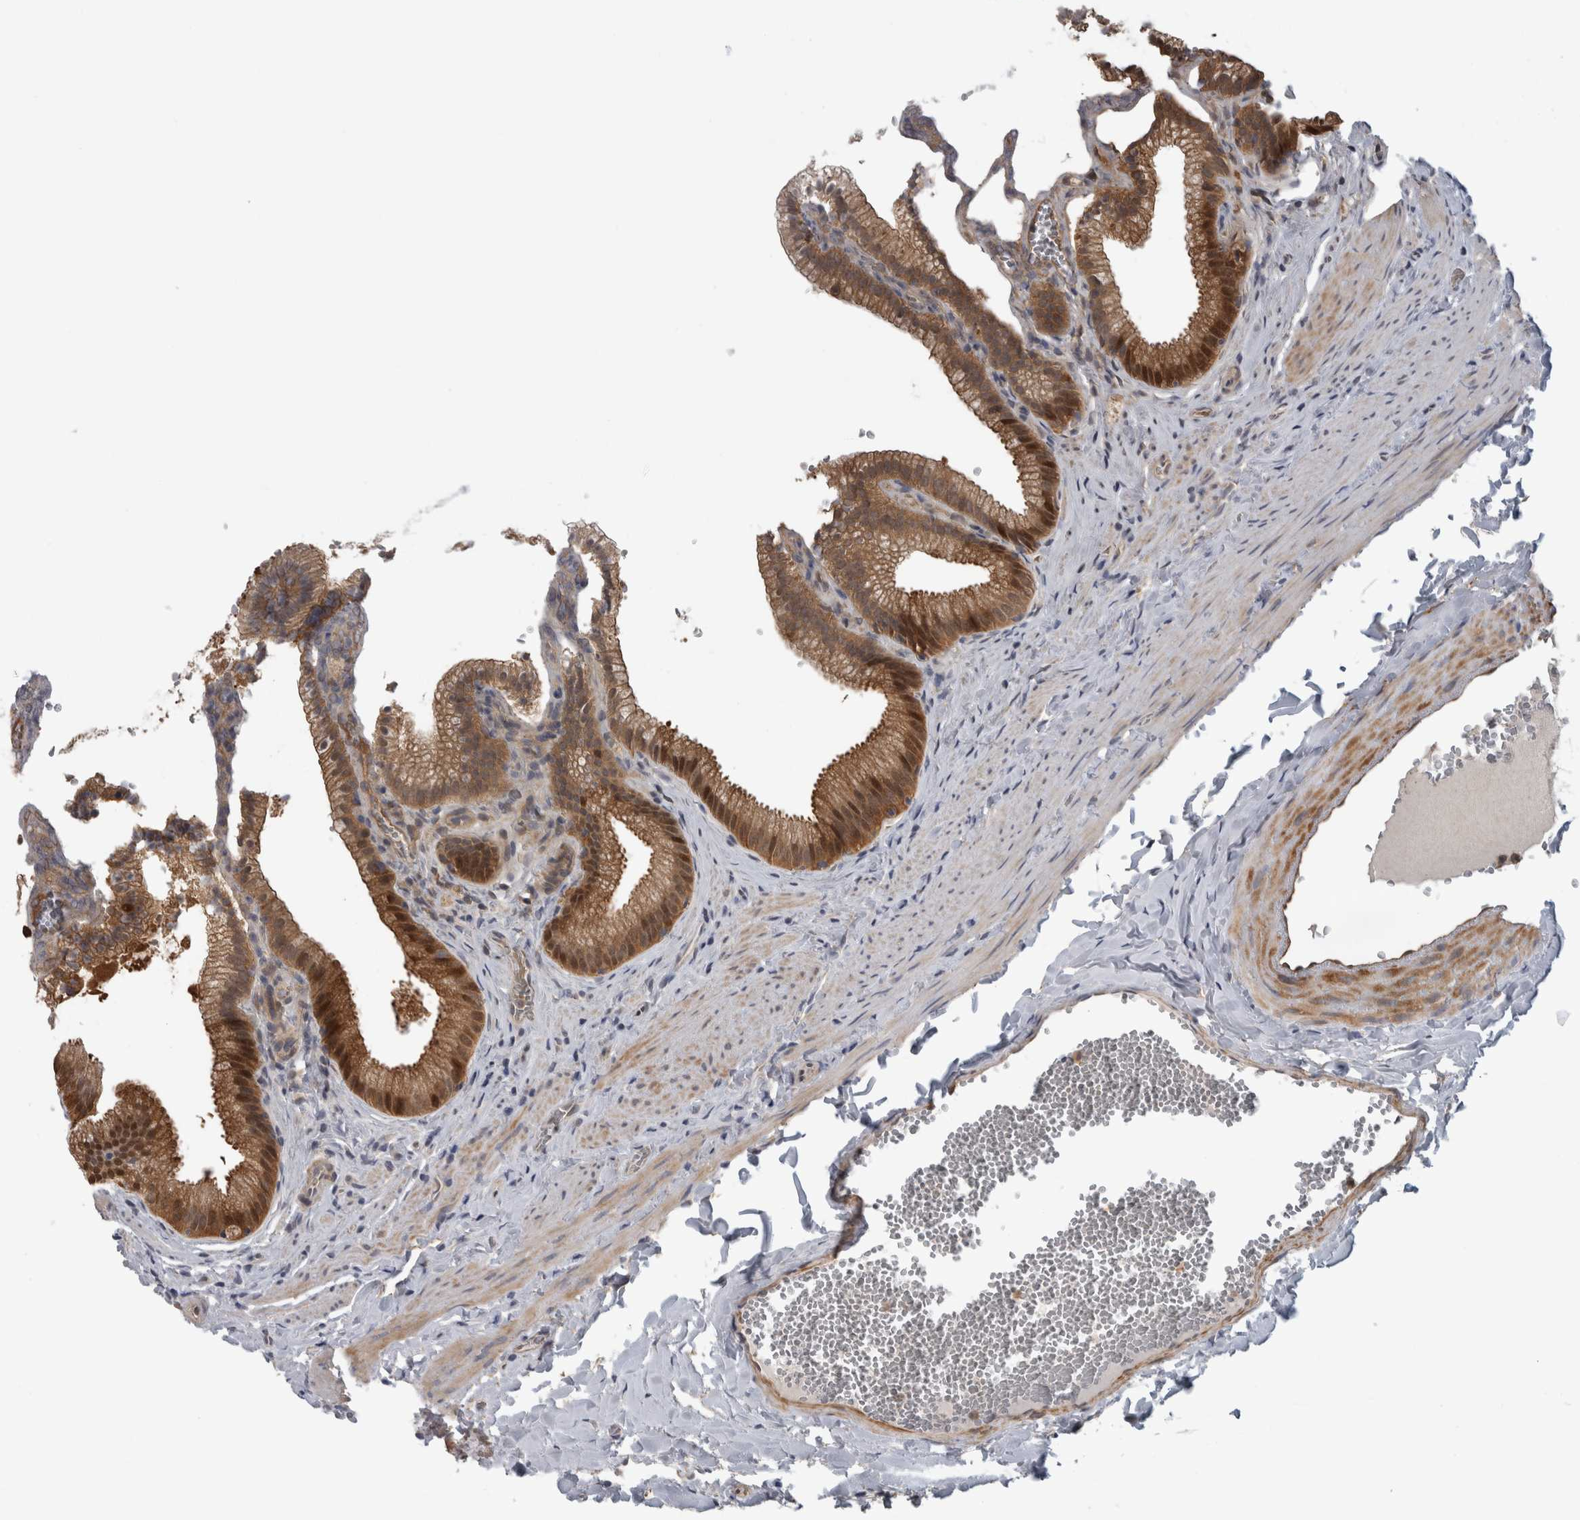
{"staining": {"intensity": "strong", "quantity": ">75%", "location": "cytoplasmic/membranous,nuclear"}, "tissue": "gallbladder", "cell_type": "Glandular cells", "image_type": "normal", "snomed": [{"axis": "morphology", "description": "Normal tissue, NOS"}, {"axis": "topography", "description": "Gallbladder"}], "caption": "Immunohistochemistry histopathology image of unremarkable gallbladder: human gallbladder stained using IHC shows high levels of strong protein expression localized specifically in the cytoplasmic/membranous,nuclear of glandular cells, appearing as a cytoplasmic/membranous,nuclear brown color.", "gene": "NAPRT", "patient": {"sex": "male", "age": 38}}